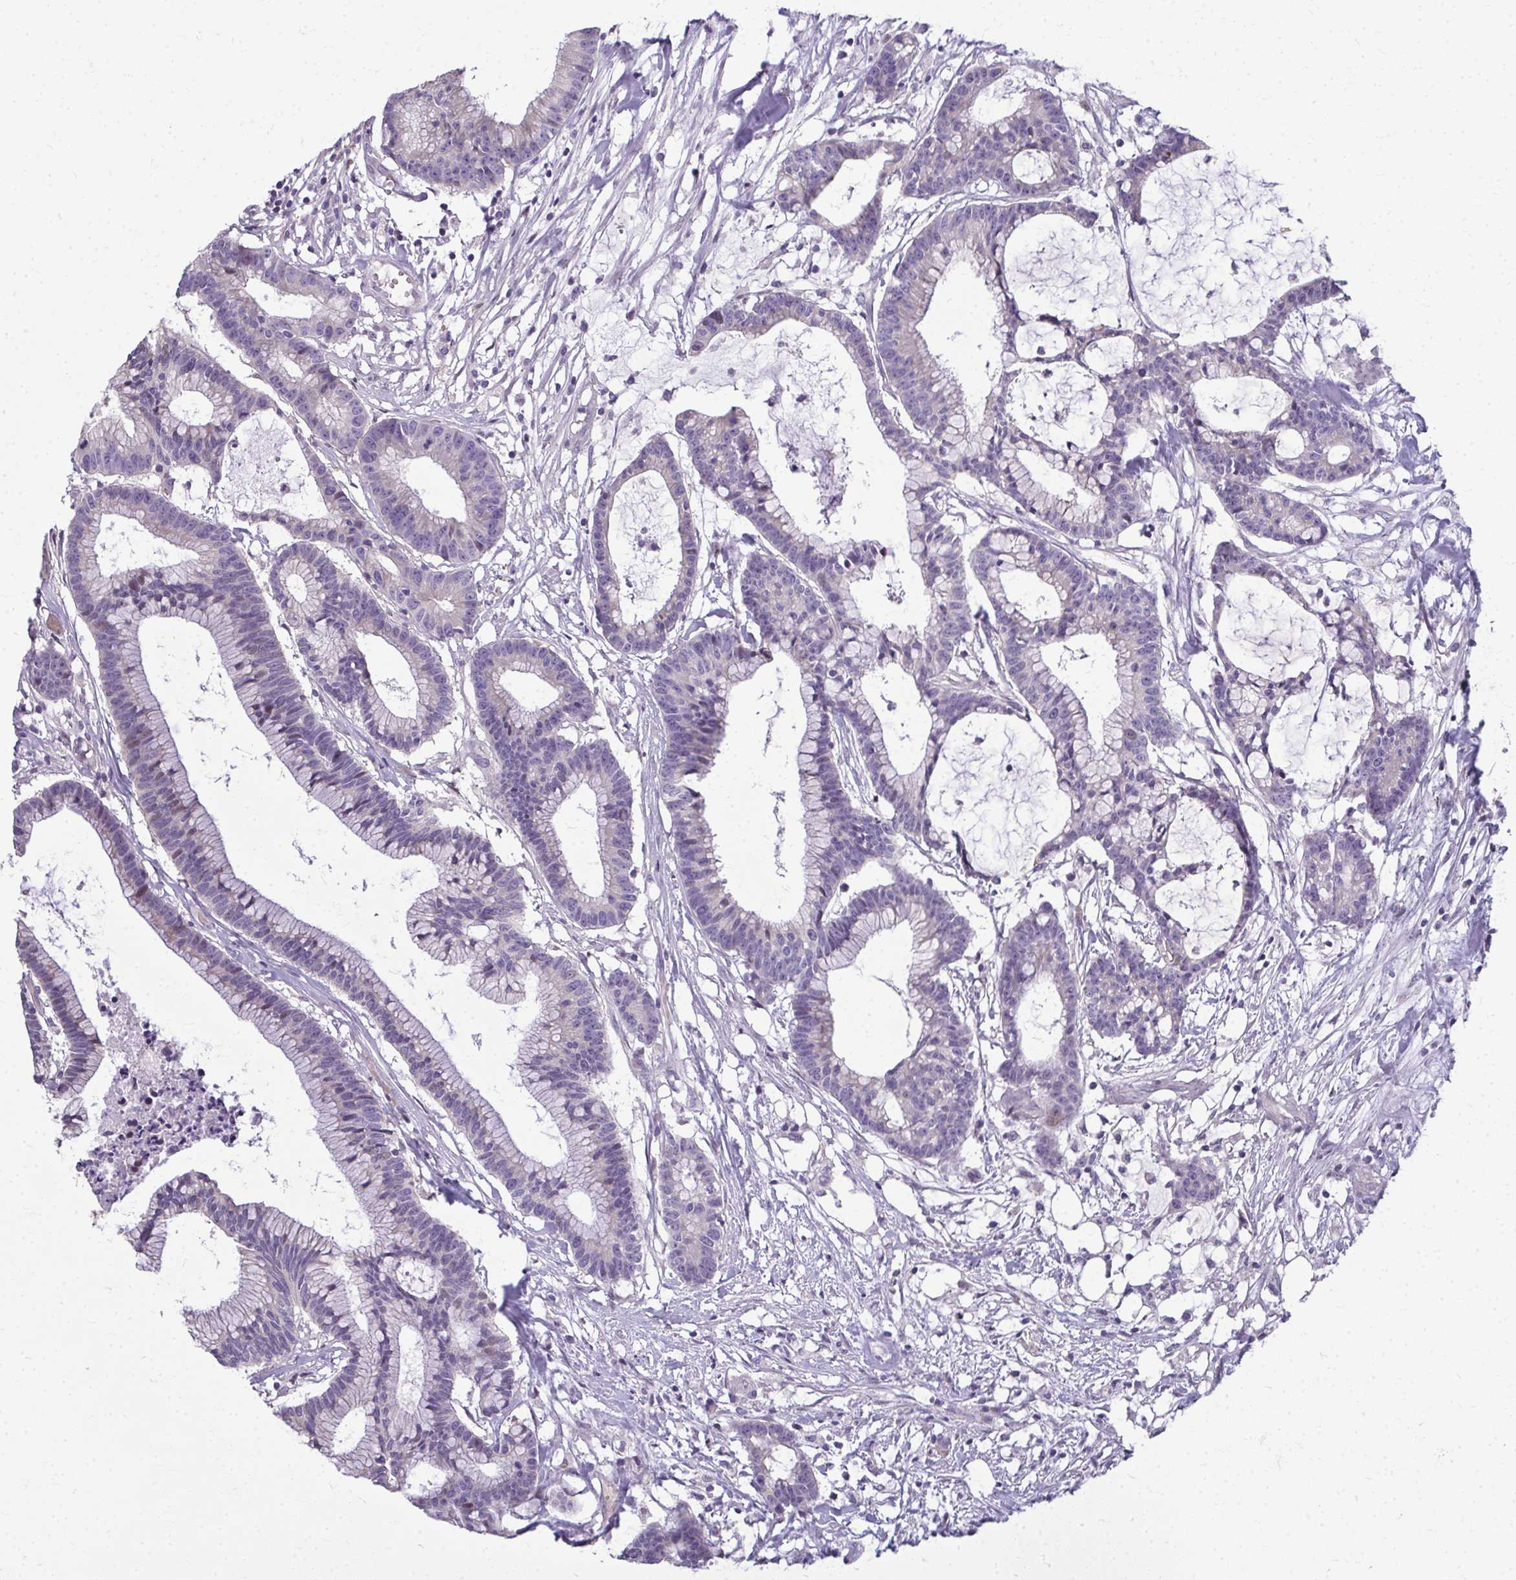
{"staining": {"intensity": "negative", "quantity": "none", "location": "none"}, "tissue": "colorectal cancer", "cell_type": "Tumor cells", "image_type": "cancer", "snomed": [{"axis": "morphology", "description": "Adenocarcinoma, NOS"}, {"axis": "topography", "description": "Colon"}], "caption": "Tumor cells show no significant protein expression in colorectal adenocarcinoma. The staining is performed using DAB brown chromogen with nuclei counter-stained in using hematoxylin.", "gene": "ODF1", "patient": {"sex": "female", "age": 78}}